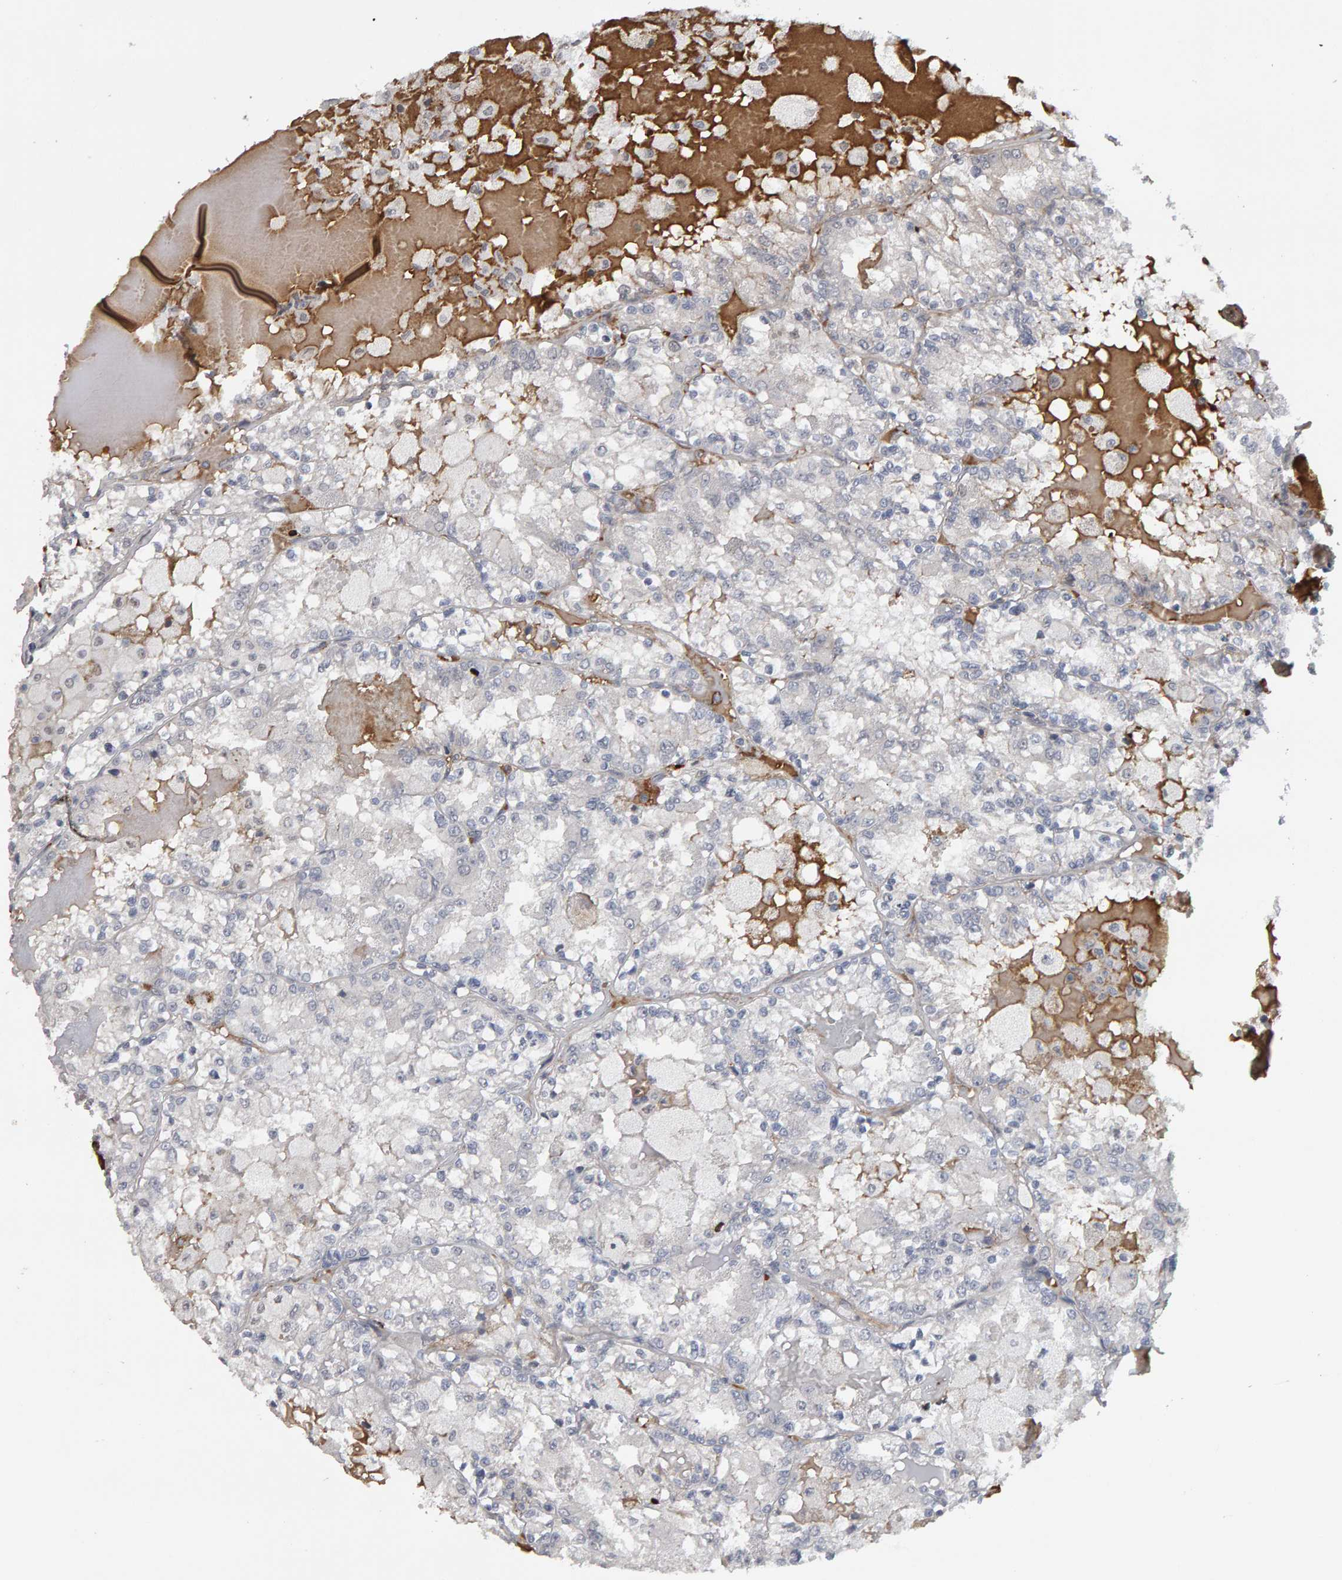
{"staining": {"intensity": "weak", "quantity": "<25%", "location": "cytoplasmic/membranous"}, "tissue": "renal cancer", "cell_type": "Tumor cells", "image_type": "cancer", "snomed": [{"axis": "morphology", "description": "Adenocarcinoma, NOS"}, {"axis": "topography", "description": "Kidney"}], "caption": "Human renal cancer stained for a protein using IHC shows no expression in tumor cells.", "gene": "IPO8", "patient": {"sex": "female", "age": 56}}